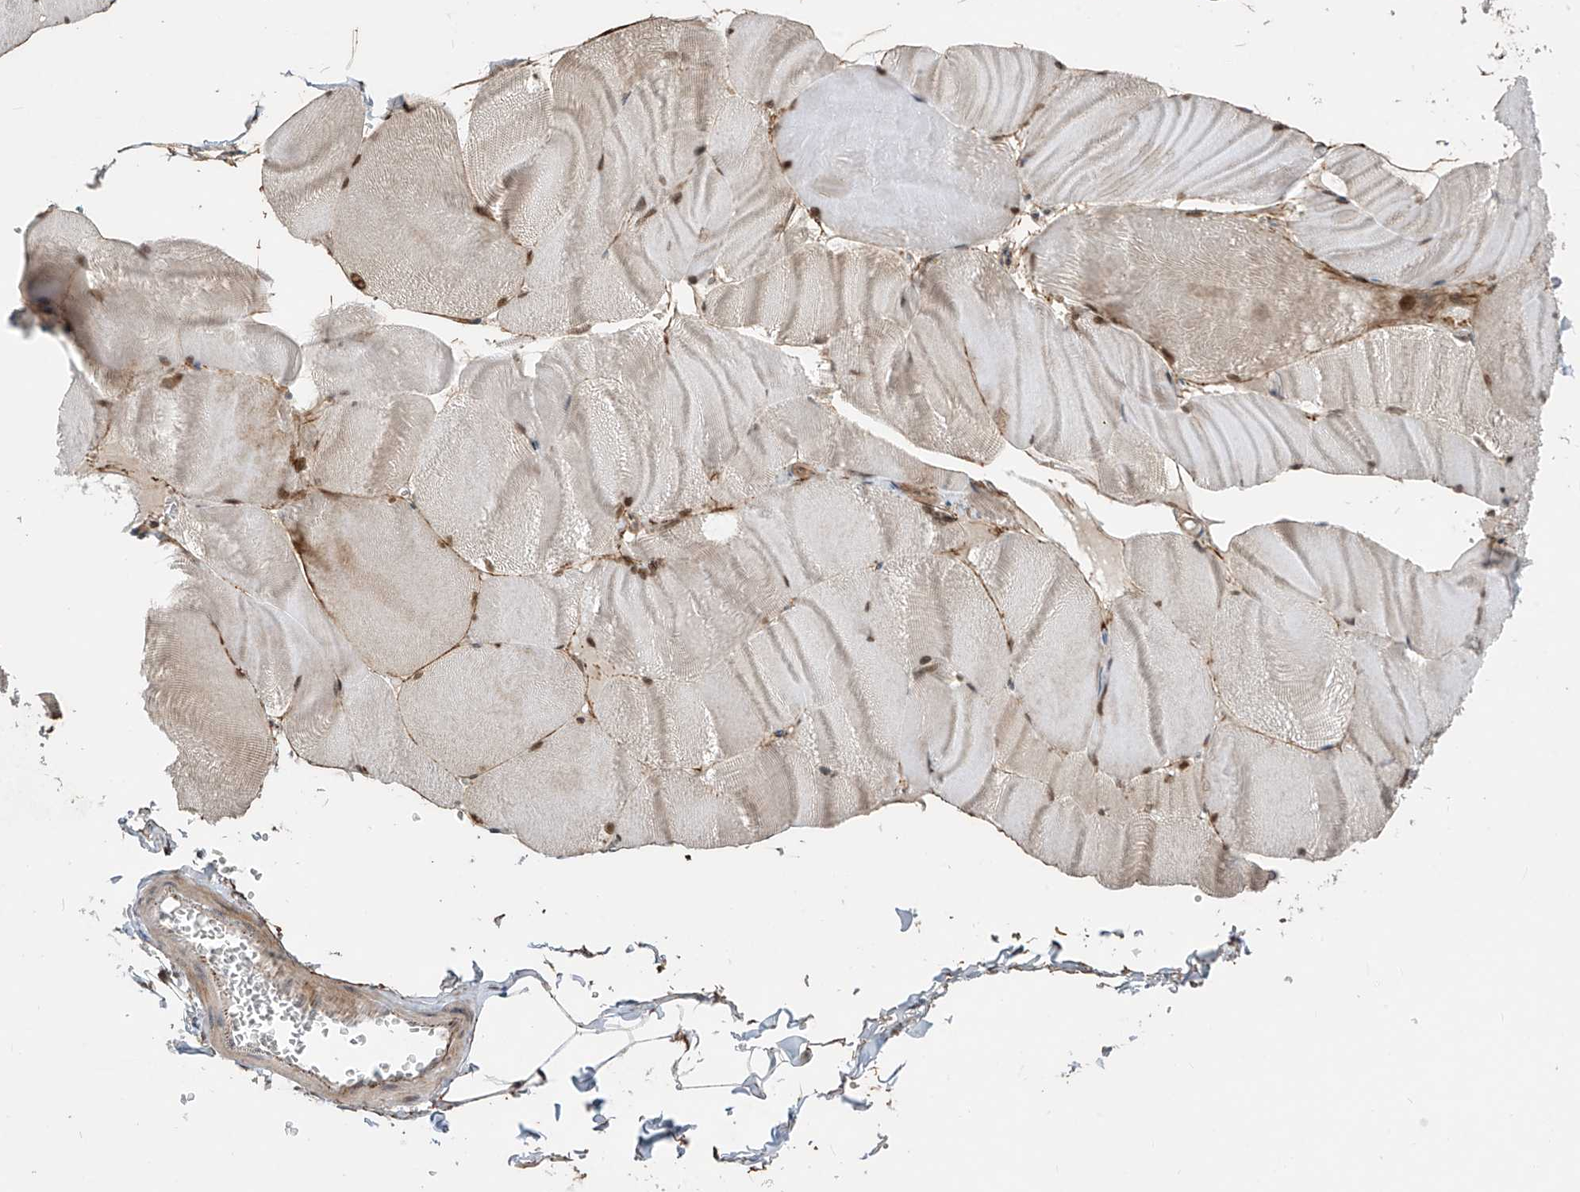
{"staining": {"intensity": "moderate", "quantity": "25%-75%", "location": "nuclear"}, "tissue": "skeletal muscle", "cell_type": "Myocytes", "image_type": "normal", "snomed": [{"axis": "morphology", "description": "Normal tissue, NOS"}, {"axis": "morphology", "description": "Basal cell carcinoma"}, {"axis": "topography", "description": "Skeletal muscle"}], "caption": "High-power microscopy captured an immunohistochemistry image of normal skeletal muscle, revealing moderate nuclear staining in approximately 25%-75% of myocytes.", "gene": "LAGE3", "patient": {"sex": "female", "age": 64}}